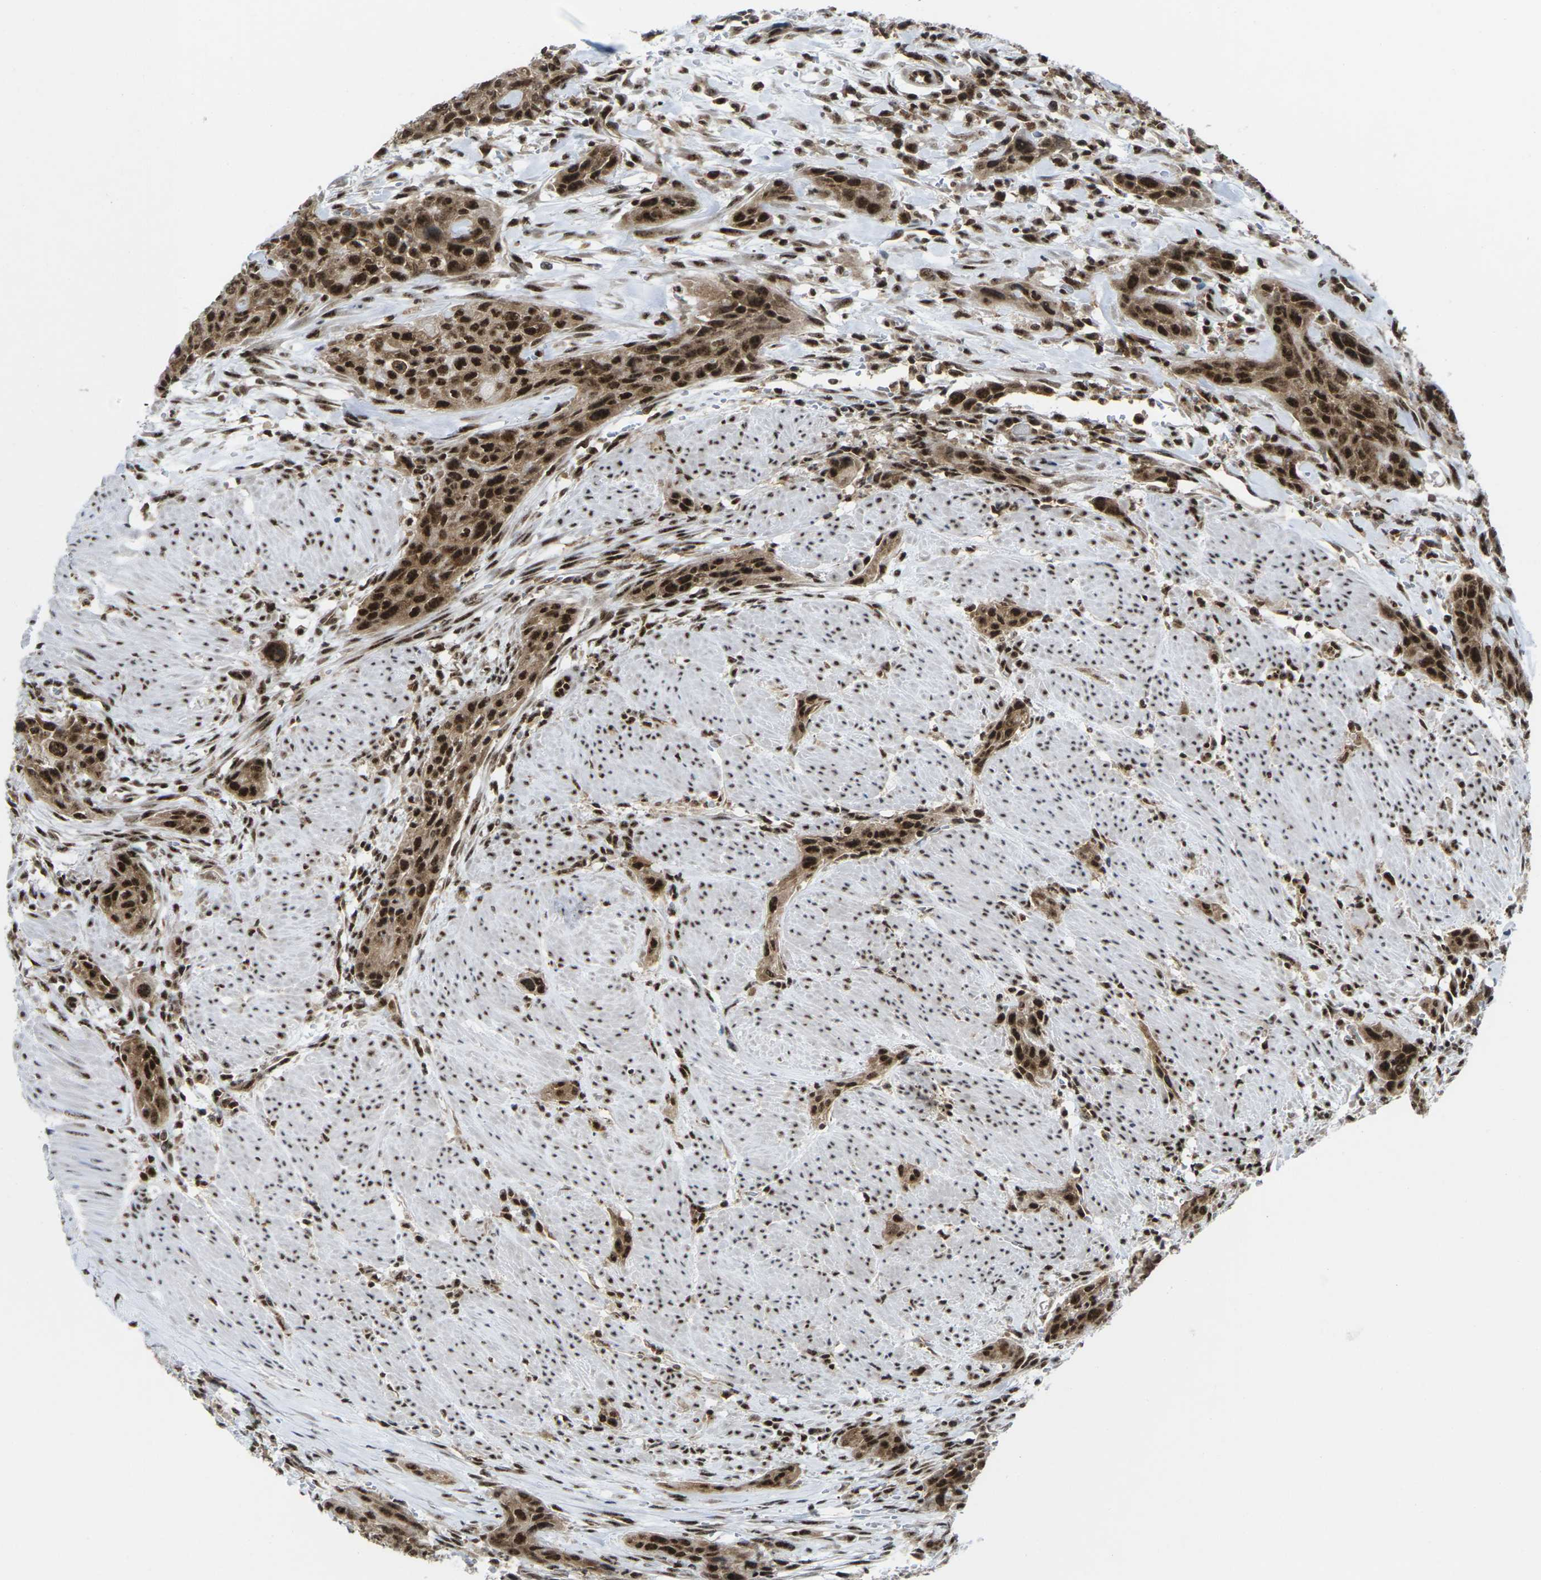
{"staining": {"intensity": "strong", "quantity": ">75%", "location": "cytoplasmic/membranous,nuclear"}, "tissue": "urothelial cancer", "cell_type": "Tumor cells", "image_type": "cancer", "snomed": [{"axis": "morphology", "description": "Urothelial carcinoma, High grade"}, {"axis": "topography", "description": "Urinary bladder"}], "caption": "Immunohistochemical staining of high-grade urothelial carcinoma demonstrates strong cytoplasmic/membranous and nuclear protein positivity in approximately >75% of tumor cells.", "gene": "MAGOH", "patient": {"sex": "male", "age": 35}}